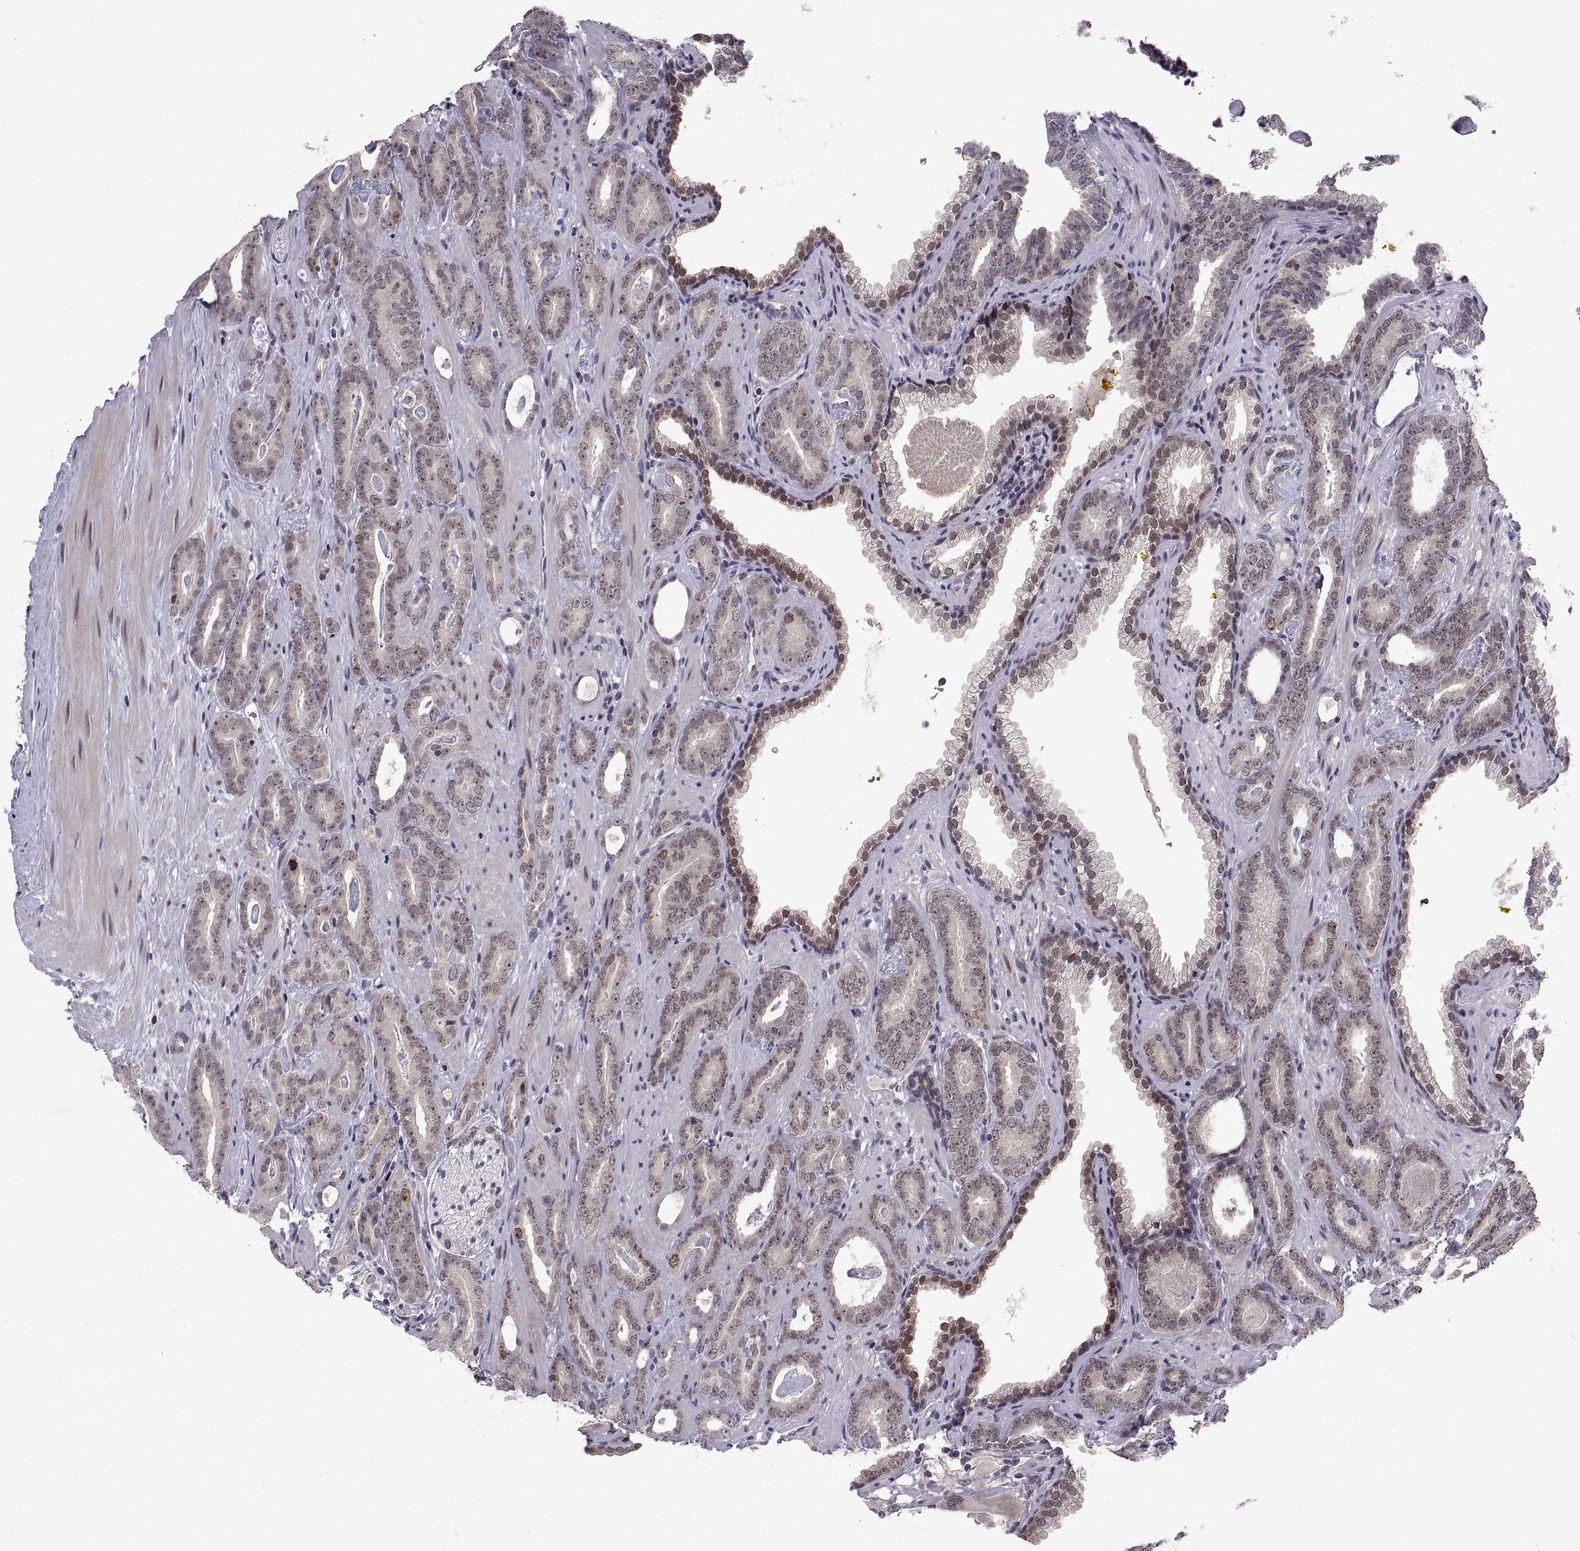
{"staining": {"intensity": "moderate", "quantity": "<25%", "location": "nuclear"}, "tissue": "prostate cancer", "cell_type": "Tumor cells", "image_type": "cancer", "snomed": [{"axis": "morphology", "description": "Adenocarcinoma, Medium grade"}, {"axis": "topography", "description": "Prostate and seminal vesicle, NOS"}, {"axis": "topography", "description": "Prostate"}], "caption": "Immunohistochemistry photomicrograph of neoplastic tissue: human prostate adenocarcinoma (medium-grade) stained using IHC shows low levels of moderate protein expression localized specifically in the nuclear of tumor cells, appearing as a nuclear brown color.", "gene": "CHFR", "patient": {"sex": "male", "age": 54}}